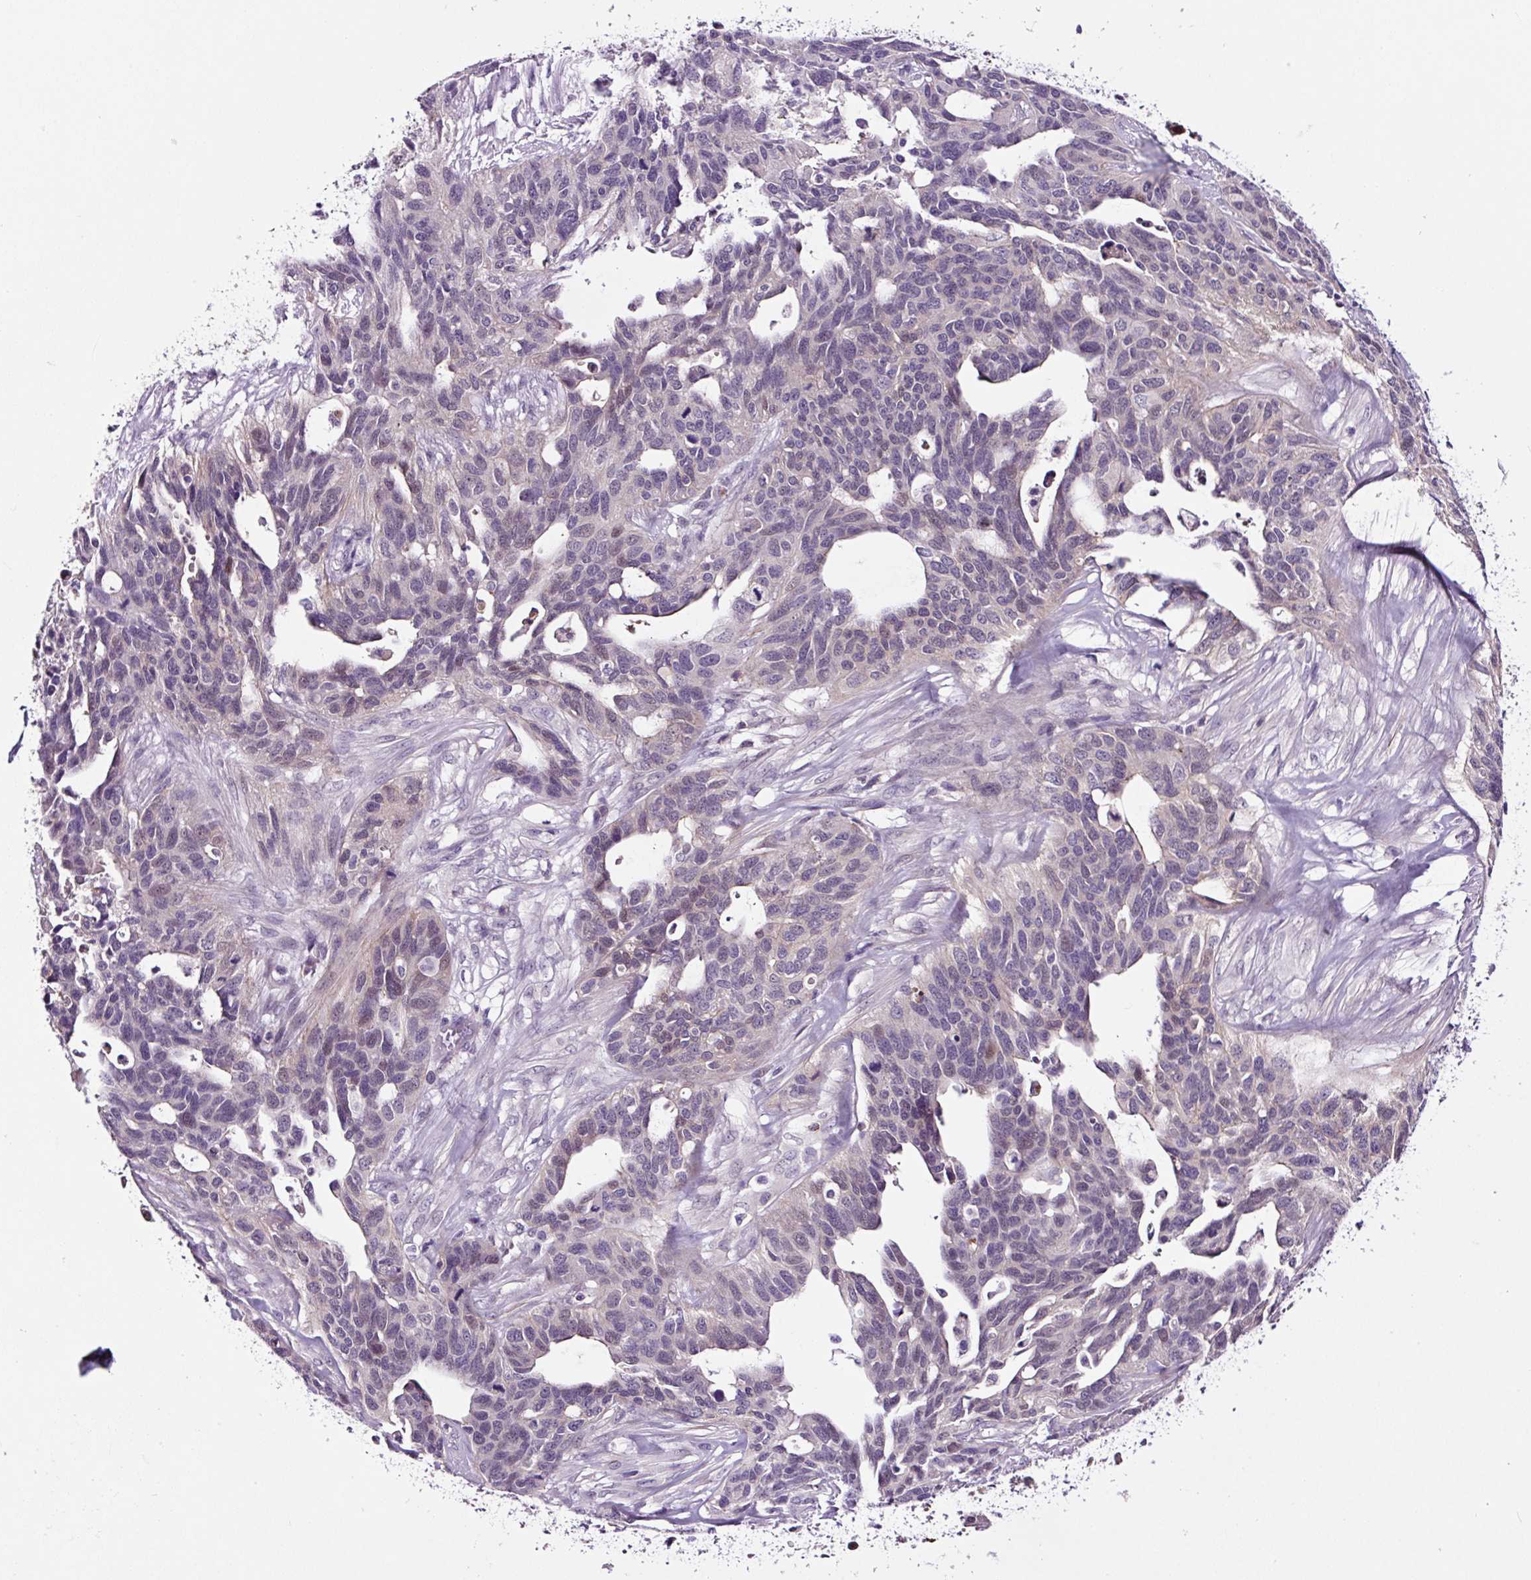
{"staining": {"intensity": "negative", "quantity": "none", "location": "none"}, "tissue": "ovarian cancer", "cell_type": "Tumor cells", "image_type": "cancer", "snomed": [{"axis": "morphology", "description": "Cystadenocarcinoma, serous, NOS"}, {"axis": "topography", "description": "Ovary"}], "caption": "IHC of human ovarian serous cystadenocarcinoma reveals no positivity in tumor cells. (Brightfield microscopy of DAB (3,3'-diaminobenzidine) IHC at high magnification).", "gene": "TAFA3", "patient": {"sex": "female", "age": 64}}